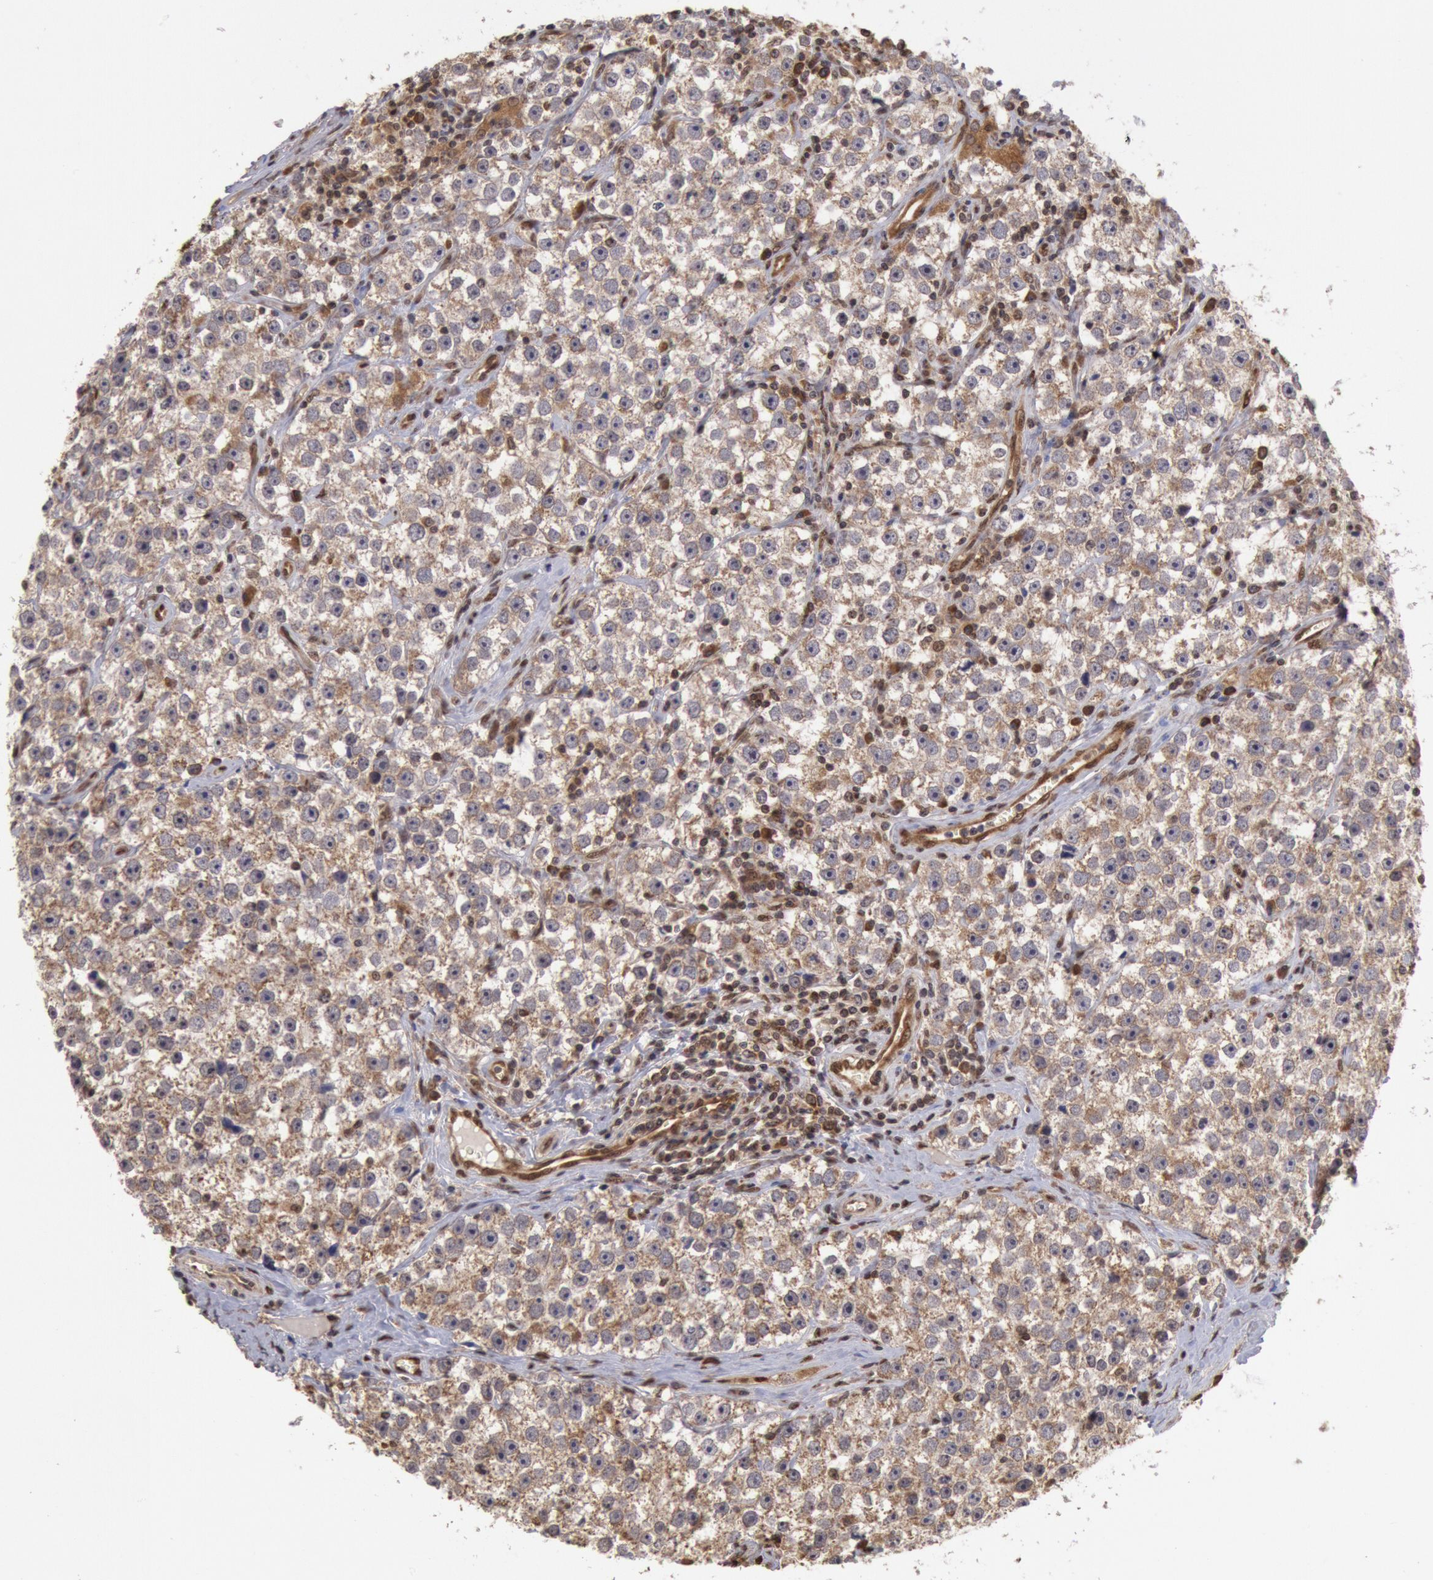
{"staining": {"intensity": "moderate", "quantity": "25%-75%", "location": "cytoplasmic/membranous"}, "tissue": "testis cancer", "cell_type": "Tumor cells", "image_type": "cancer", "snomed": [{"axis": "morphology", "description": "Seminoma, NOS"}, {"axis": "topography", "description": "Testis"}], "caption": "Testis cancer (seminoma) stained with a brown dye shows moderate cytoplasmic/membranous positive expression in approximately 25%-75% of tumor cells.", "gene": "STX17", "patient": {"sex": "male", "age": 32}}